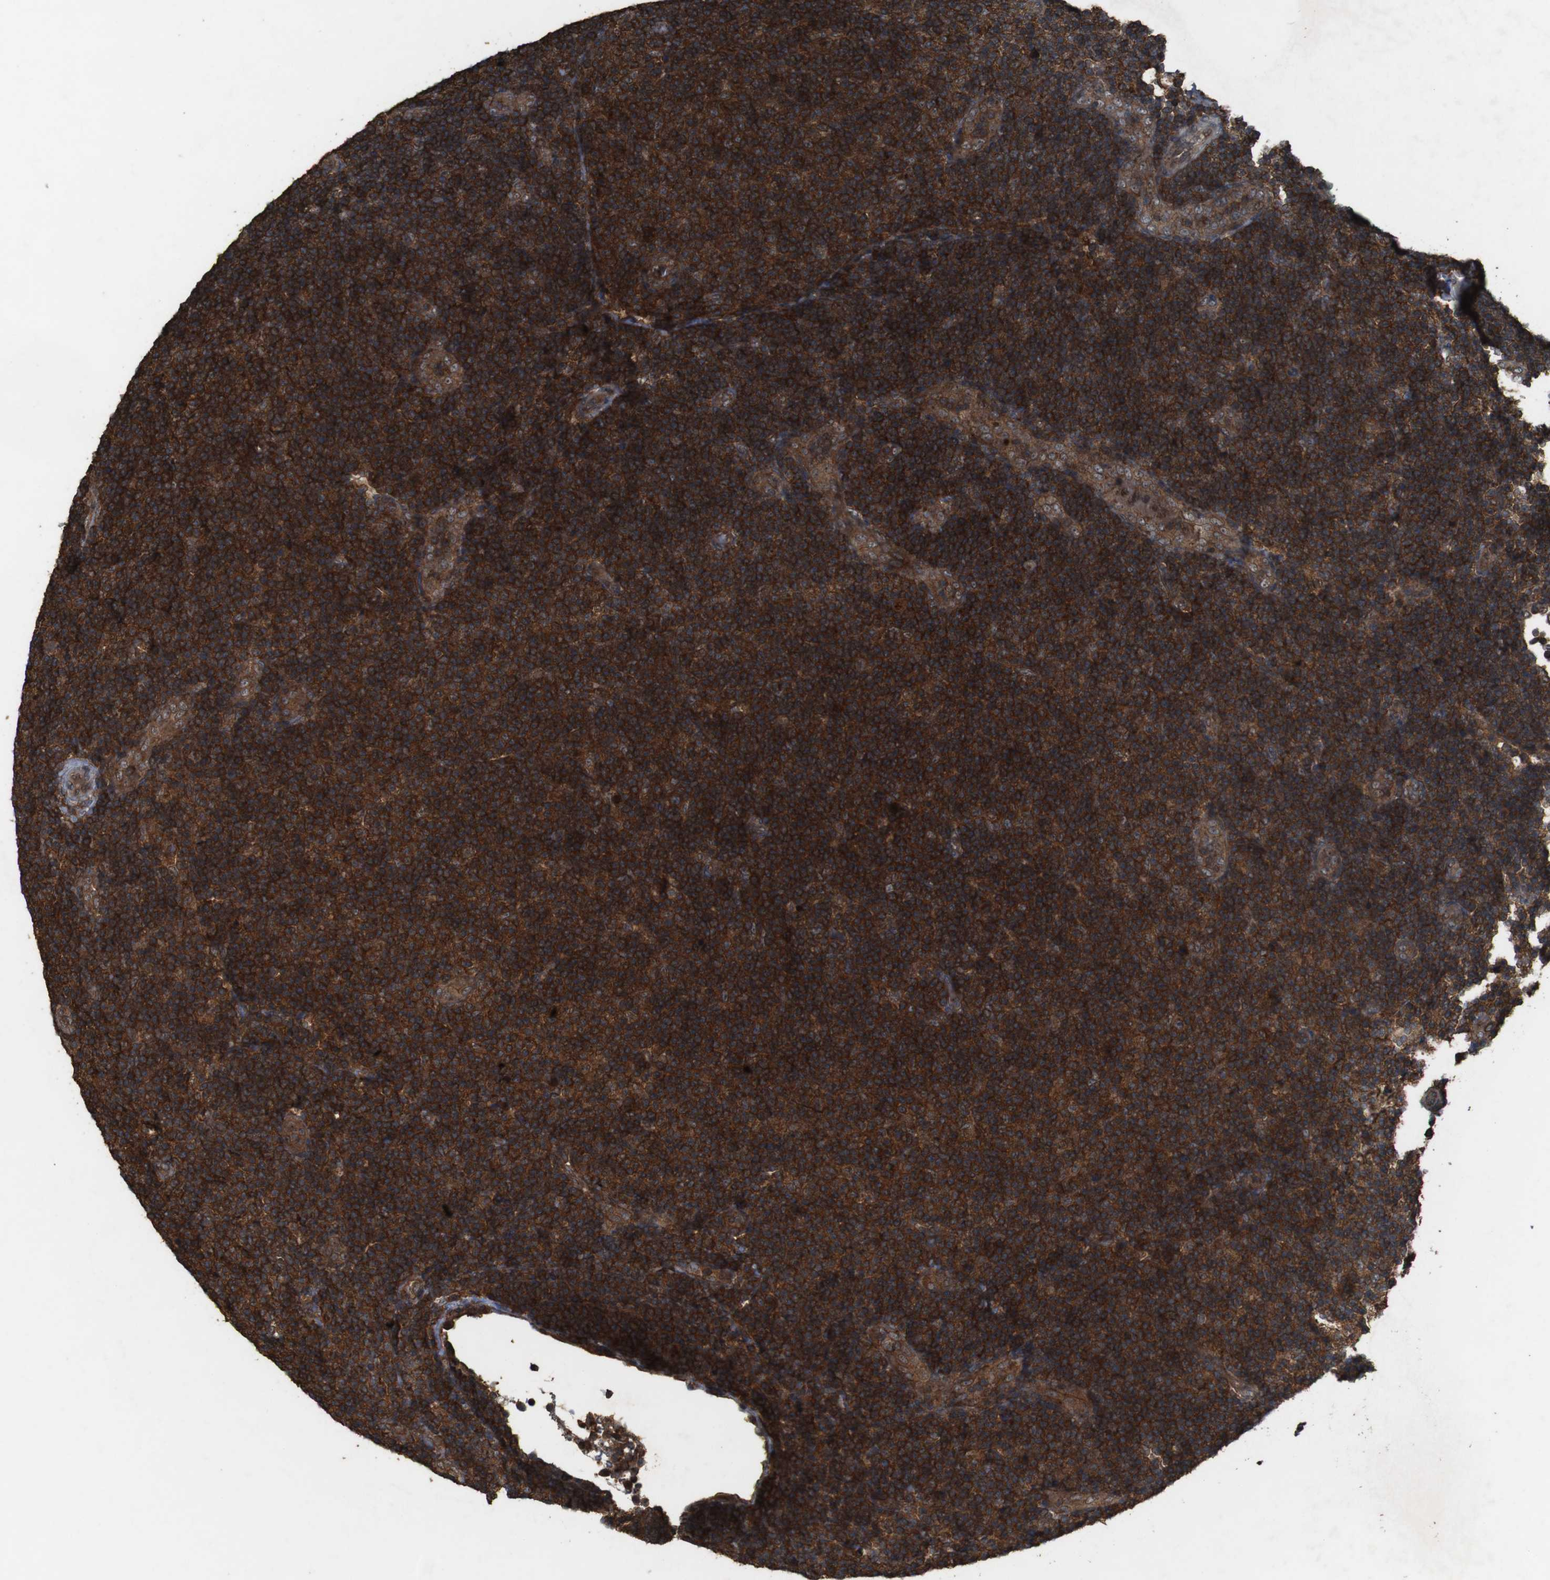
{"staining": {"intensity": "strong", "quantity": ">75%", "location": "cytoplasmic/membranous"}, "tissue": "lymphoma", "cell_type": "Tumor cells", "image_type": "cancer", "snomed": [{"axis": "morphology", "description": "Malignant lymphoma, non-Hodgkin's type, Low grade"}, {"axis": "topography", "description": "Lymph node"}], "caption": "Approximately >75% of tumor cells in human lymphoma display strong cytoplasmic/membranous protein staining as visualized by brown immunohistochemical staining.", "gene": "BAG4", "patient": {"sex": "male", "age": 83}}